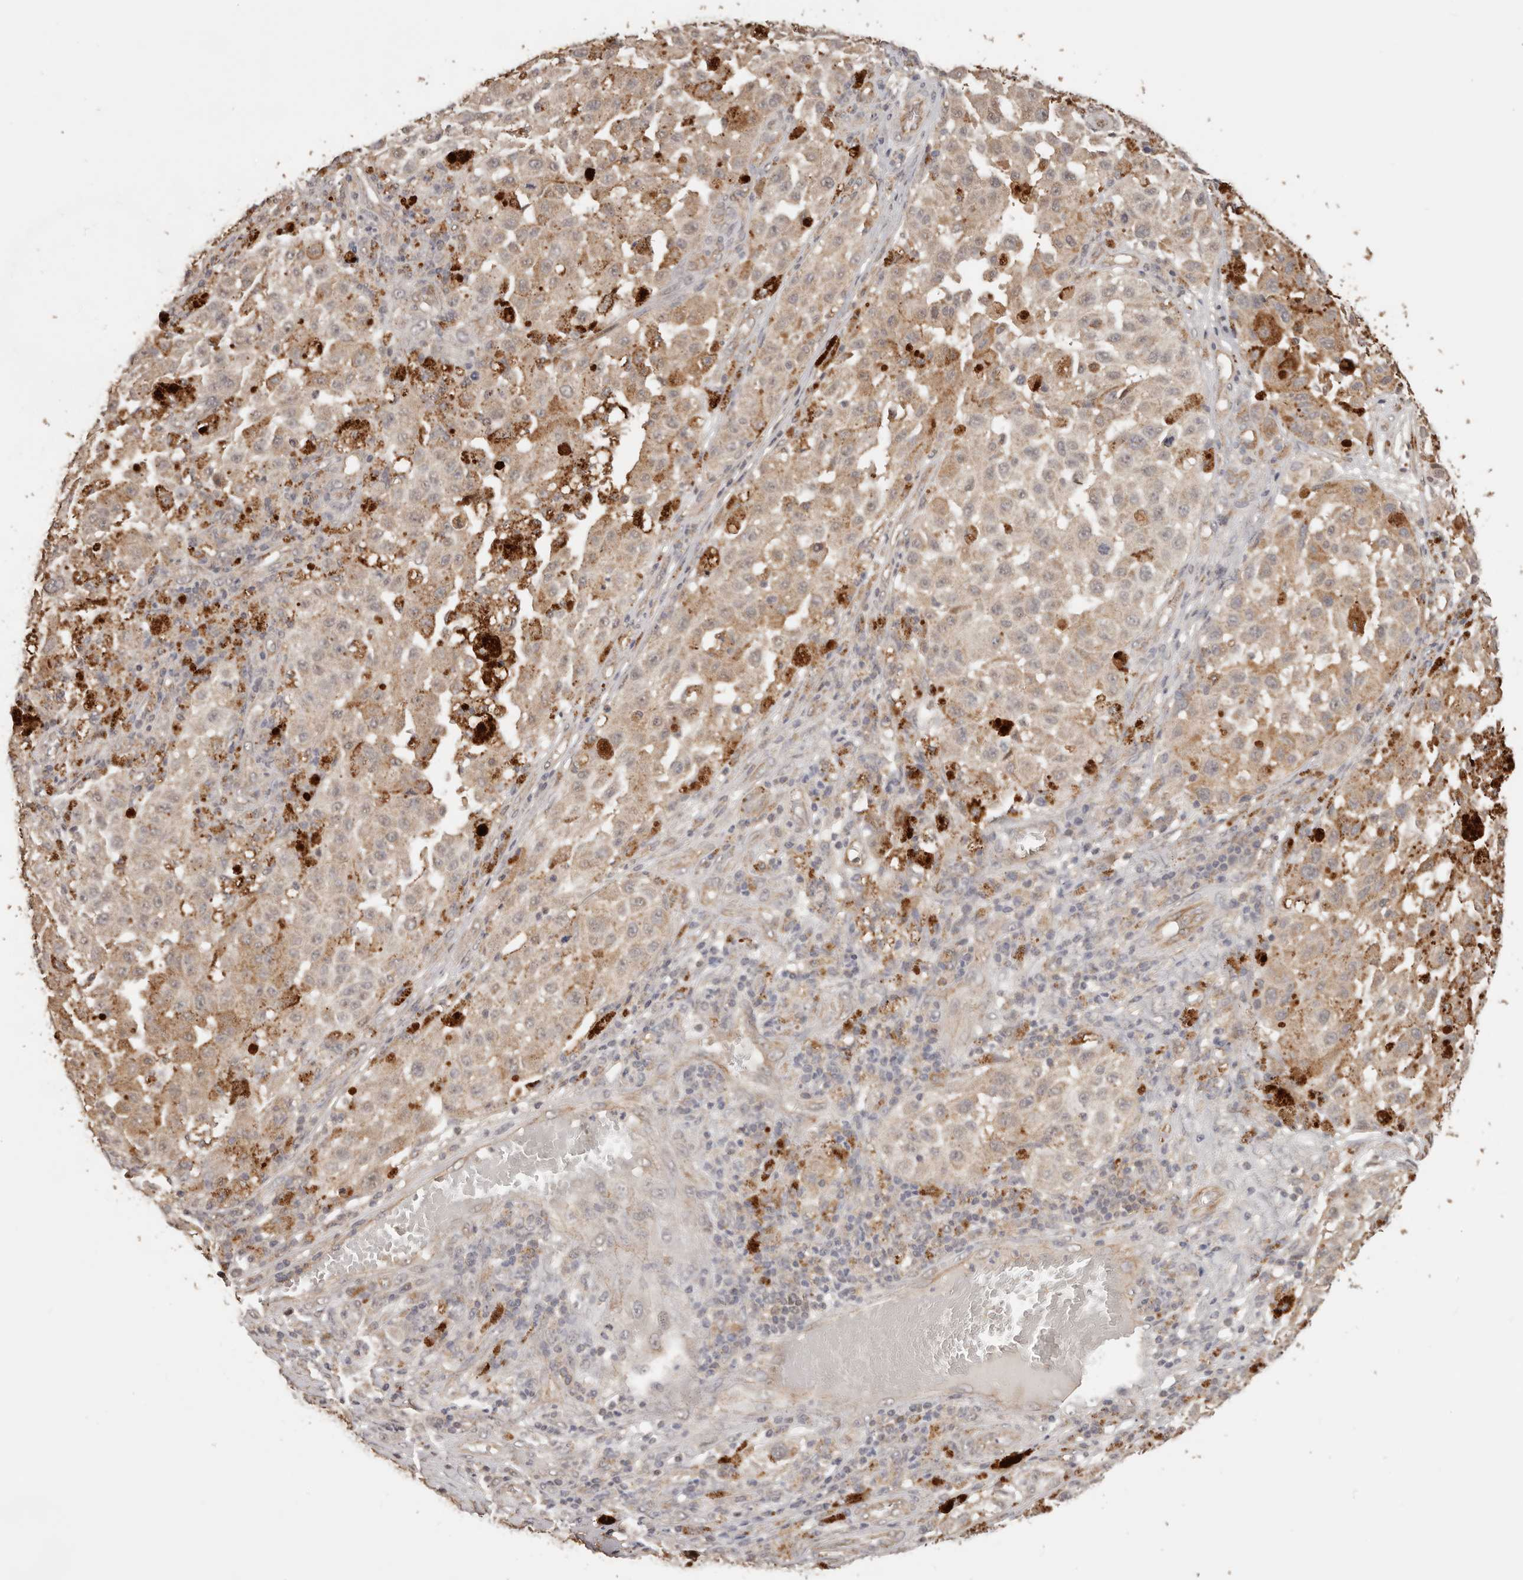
{"staining": {"intensity": "weak", "quantity": ">75%", "location": "cytoplasmic/membranous"}, "tissue": "melanoma", "cell_type": "Tumor cells", "image_type": "cancer", "snomed": [{"axis": "morphology", "description": "Malignant melanoma, NOS"}, {"axis": "topography", "description": "Skin"}], "caption": "Melanoma stained with DAB immunohistochemistry (IHC) demonstrates low levels of weak cytoplasmic/membranous expression in about >75% of tumor cells.", "gene": "AFDN", "patient": {"sex": "female", "age": 64}}